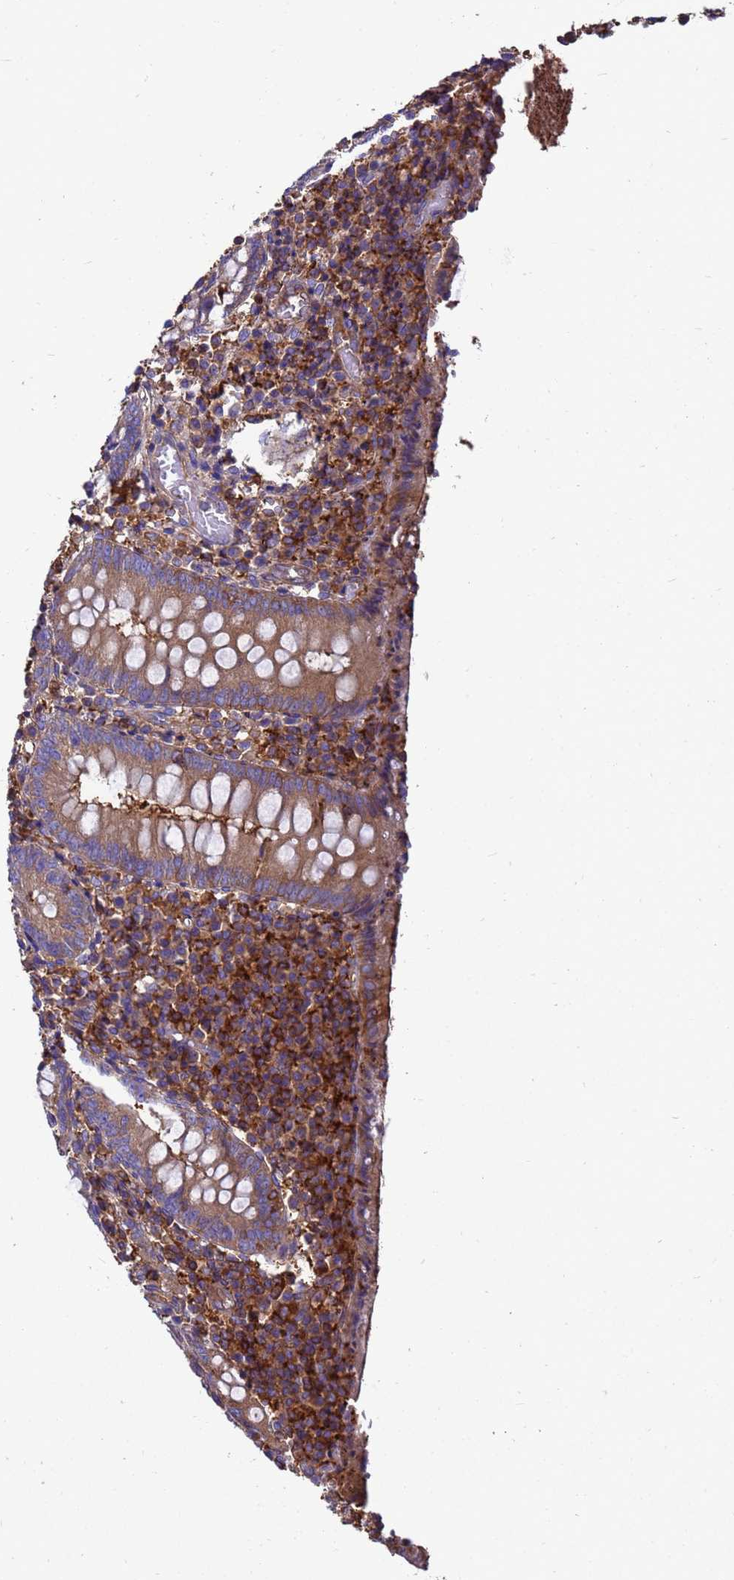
{"staining": {"intensity": "moderate", "quantity": ">75%", "location": "cytoplasmic/membranous"}, "tissue": "appendix", "cell_type": "Glandular cells", "image_type": "normal", "snomed": [{"axis": "morphology", "description": "Normal tissue, NOS"}, {"axis": "topography", "description": "Appendix"}], "caption": "Immunohistochemistry (IHC) staining of unremarkable appendix, which exhibits medium levels of moderate cytoplasmic/membranous positivity in about >75% of glandular cells indicating moderate cytoplasmic/membranous protein expression. The staining was performed using DAB (brown) for protein detection and nuclei were counterstained in hematoxylin (blue).", "gene": "ZNF235", "patient": {"sex": "female", "age": 17}}